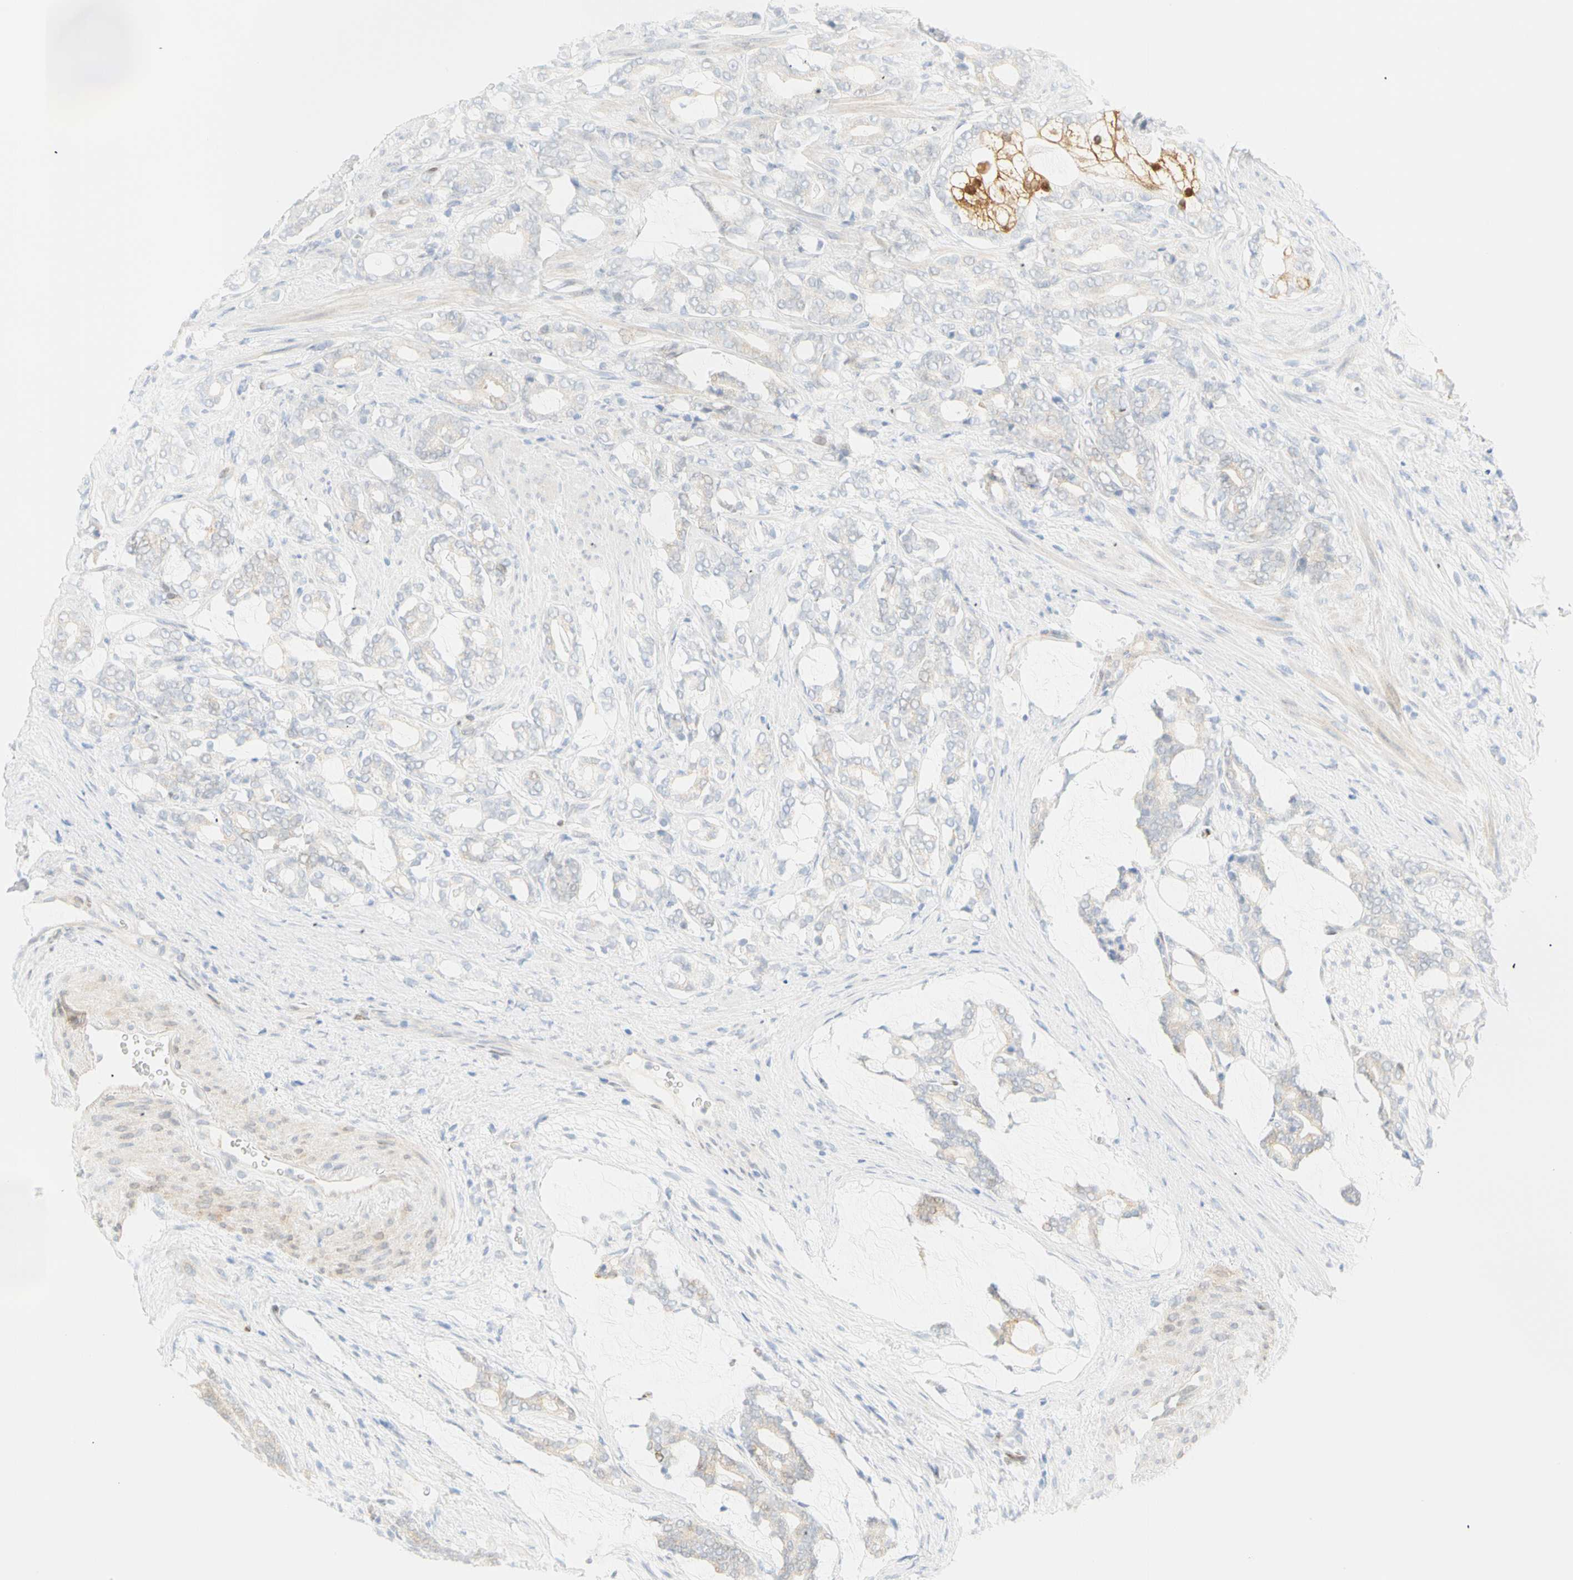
{"staining": {"intensity": "negative", "quantity": "none", "location": "none"}, "tissue": "prostate cancer", "cell_type": "Tumor cells", "image_type": "cancer", "snomed": [{"axis": "morphology", "description": "Adenocarcinoma, Low grade"}, {"axis": "topography", "description": "Prostate"}], "caption": "There is no significant staining in tumor cells of adenocarcinoma (low-grade) (prostate).", "gene": "SELENBP1", "patient": {"sex": "male", "age": 58}}